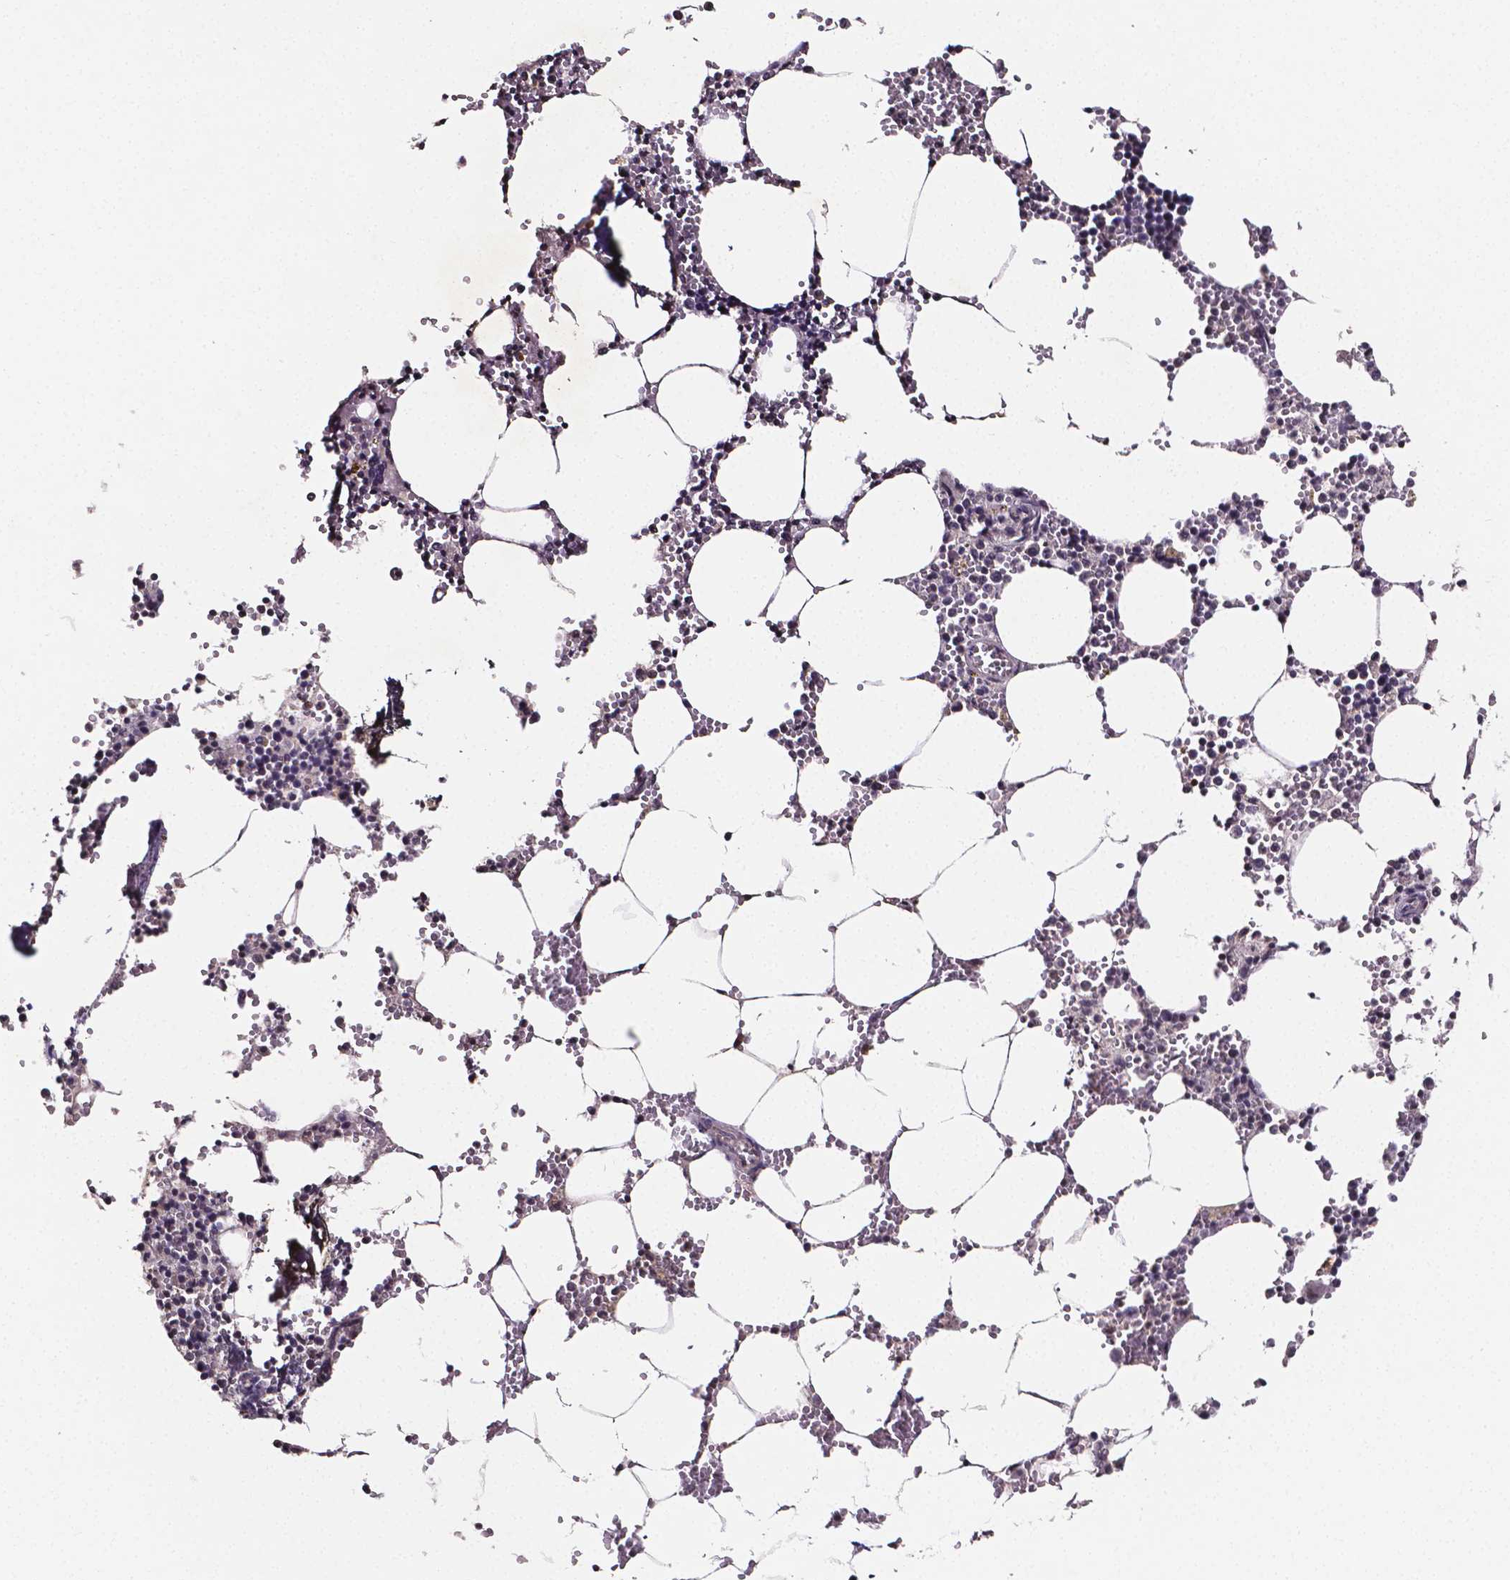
{"staining": {"intensity": "negative", "quantity": "none", "location": "none"}, "tissue": "bone marrow", "cell_type": "Hematopoietic cells", "image_type": "normal", "snomed": [{"axis": "morphology", "description": "Normal tissue, NOS"}, {"axis": "topography", "description": "Bone marrow"}], "caption": "An IHC histopathology image of normal bone marrow is shown. There is no staining in hematopoietic cells of bone marrow.", "gene": "NRGN", "patient": {"sex": "male", "age": 54}}